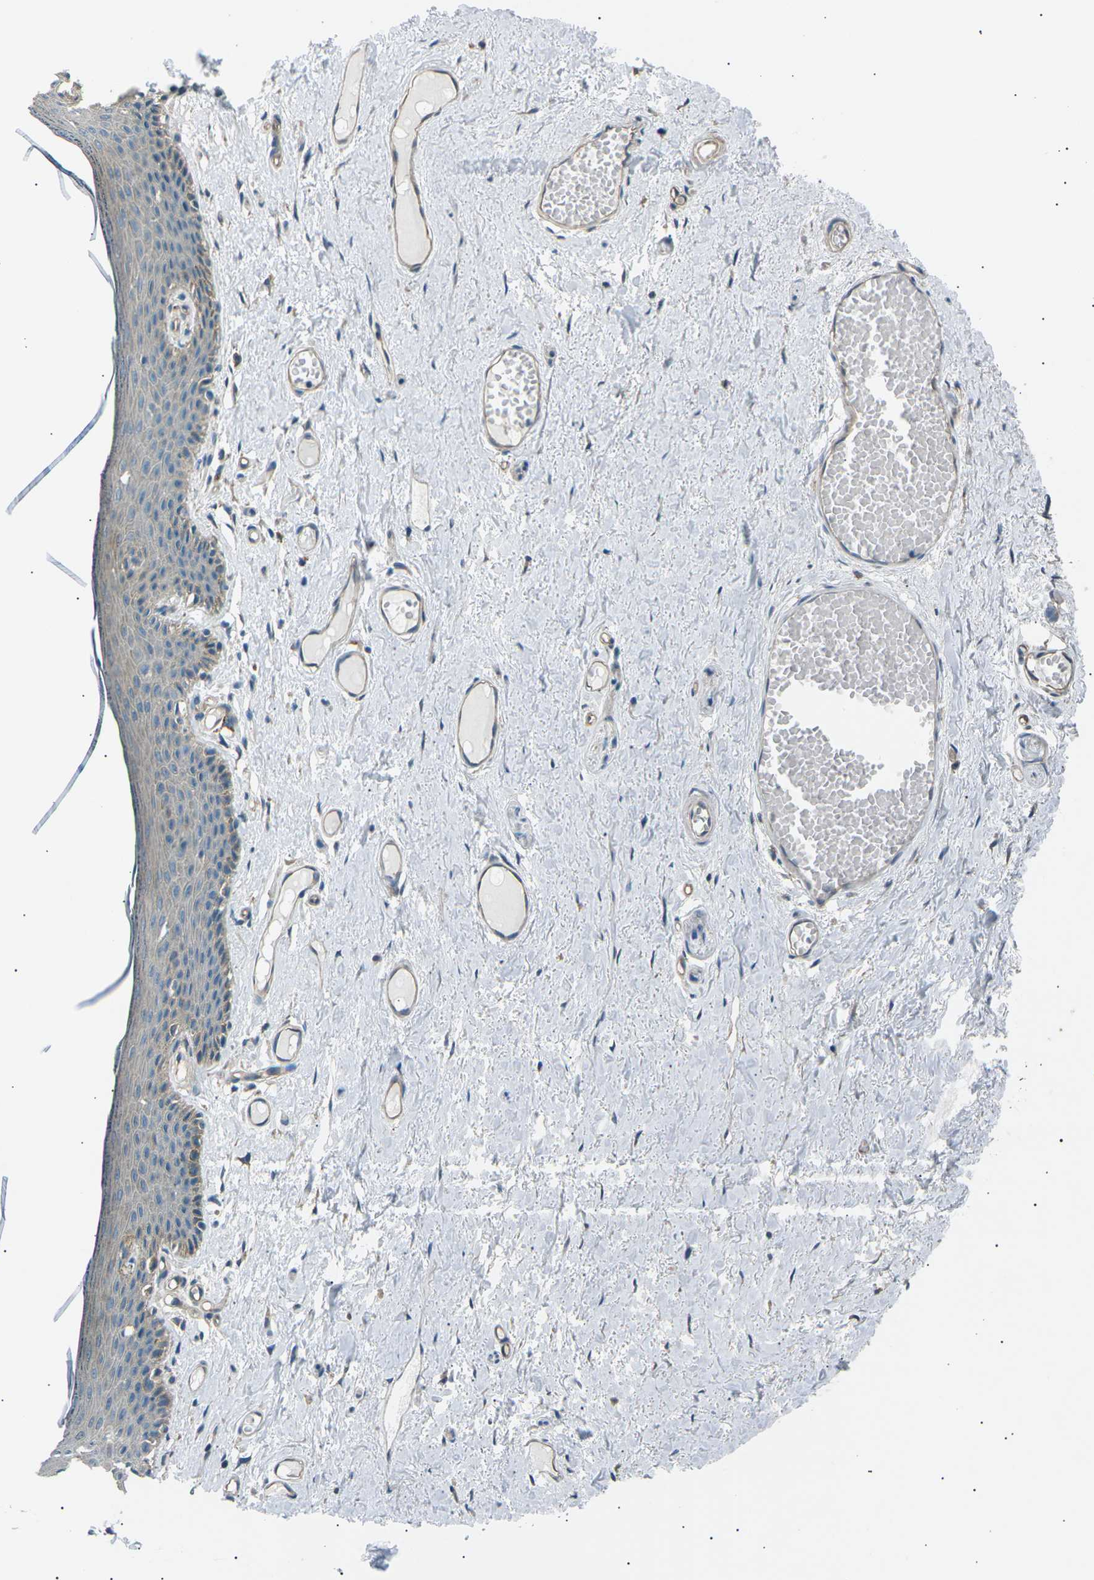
{"staining": {"intensity": "weak", "quantity": "<25%", "location": "cytoplasmic/membranous"}, "tissue": "skin", "cell_type": "Epidermal cells", "image_type": "normal", "snomed": [{"axis": "morphology", "description": "Normal tissue, NOS"}, {"axis": "topography", "description": "Adipose tissue"}, {"axis": "topography", "description": "Vascular tissue"}, {"axis": "topography", "description": "Anal"}, {"axis": "topography", "description": "Peripheral nerve tissue"}], "caption": "DAB (3,3'-diaminobenzidine) immunohistochemical staining of benign skin exhibits no significant staining in epidermal cells.", "gene": "SLK", "patient": {"sex": "female", "age": 54}}